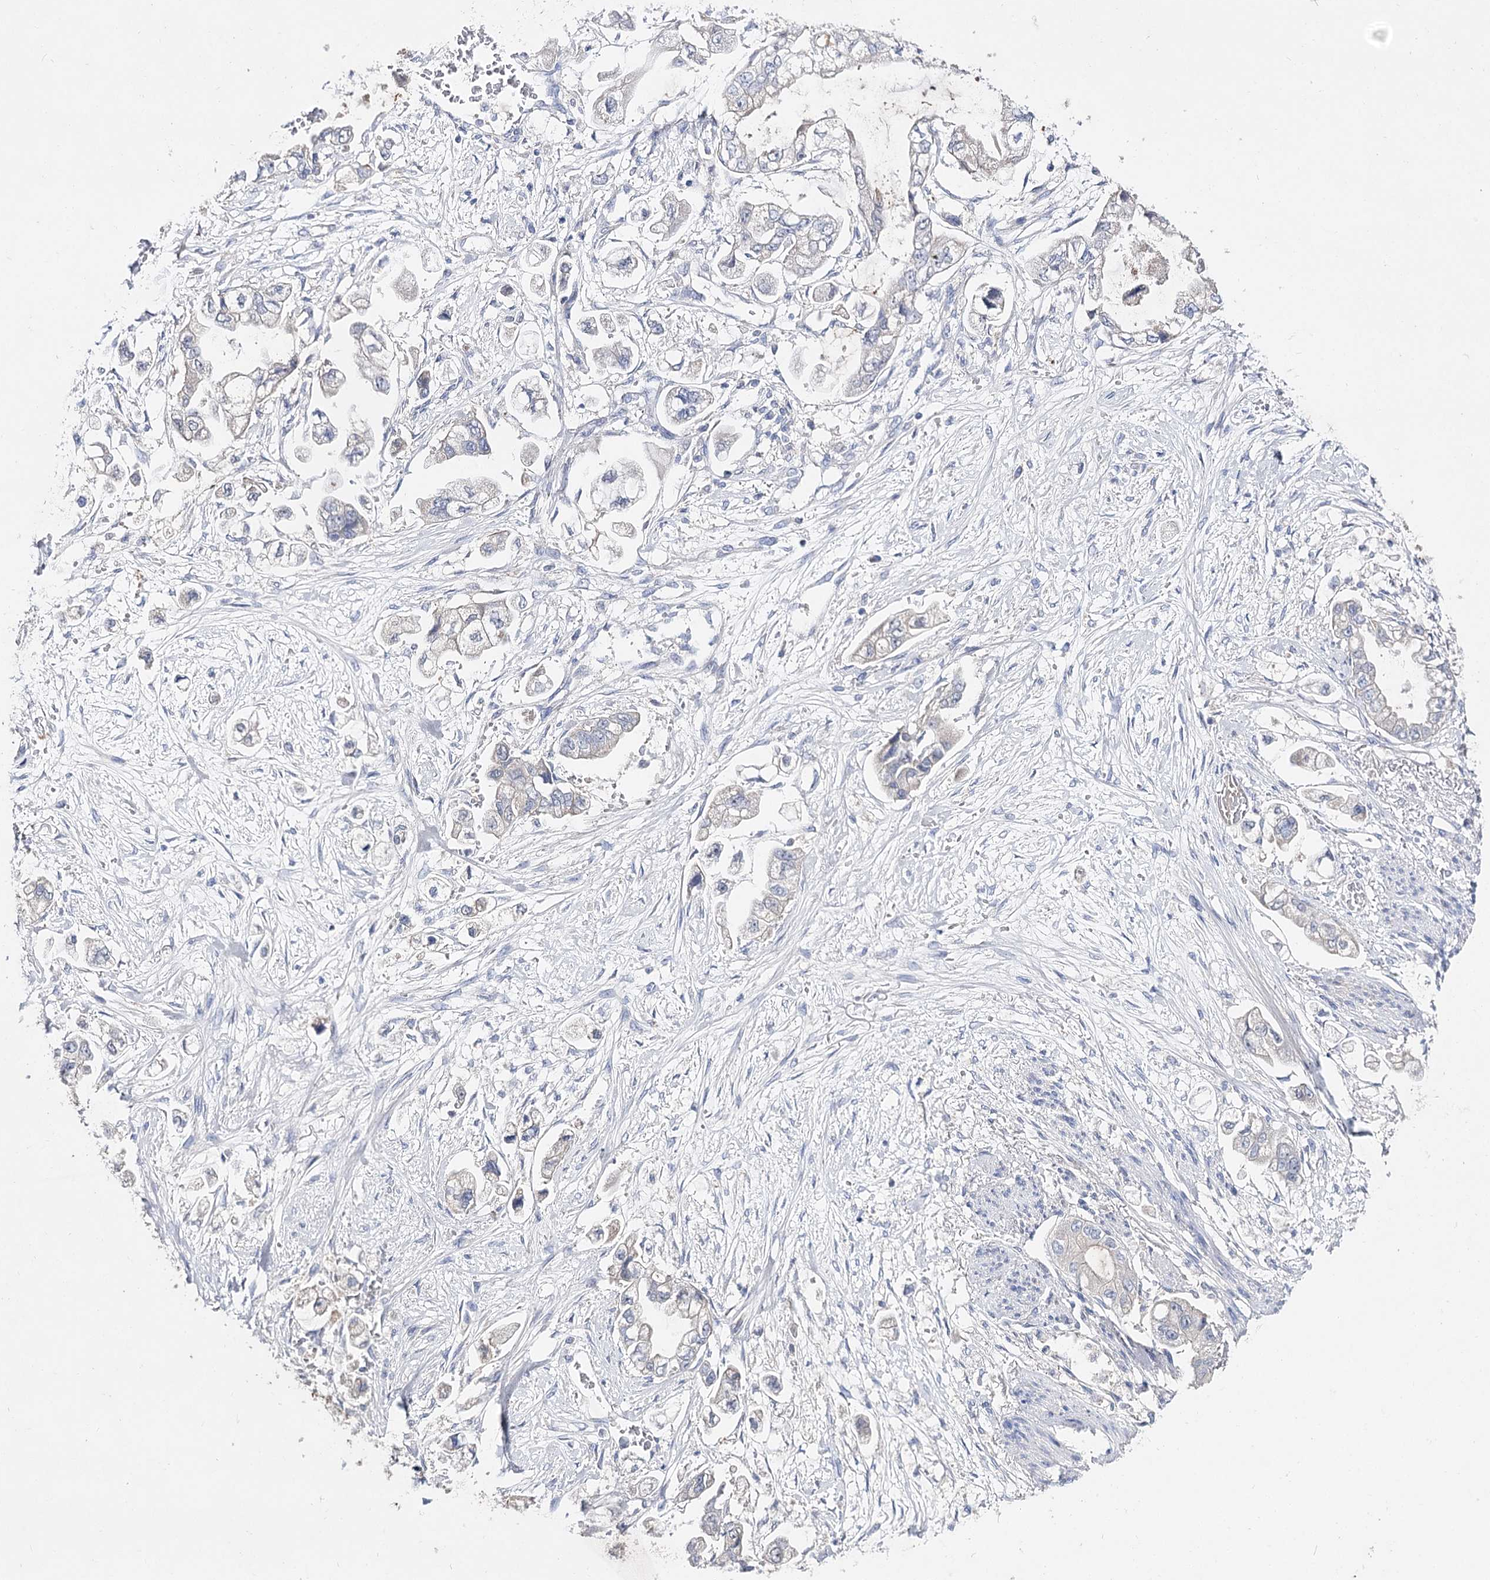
{"staining": {"intensity": "negative", "quantity": "none", "location": "none"}, "tissue": "stomach cancer", "cell_type": "Tumor cells", "image_type": "cancer", "snomed": [{"axis": "morphology", "description": "Adenocarcinoma, NOS"}, {"axis": "topography", "description": "Stomach"}], "caption": "Immunohistochemistry (IHC) photomicrograph of neoplastic tissue: stomach cancer (adenocarcinoma) stained with DAB (3,3'-diaminobenzidine) shows no significant protein positivity in tumor cells.", "gene": "NRAP", "patient": {"sex": "male", "age": 62}}